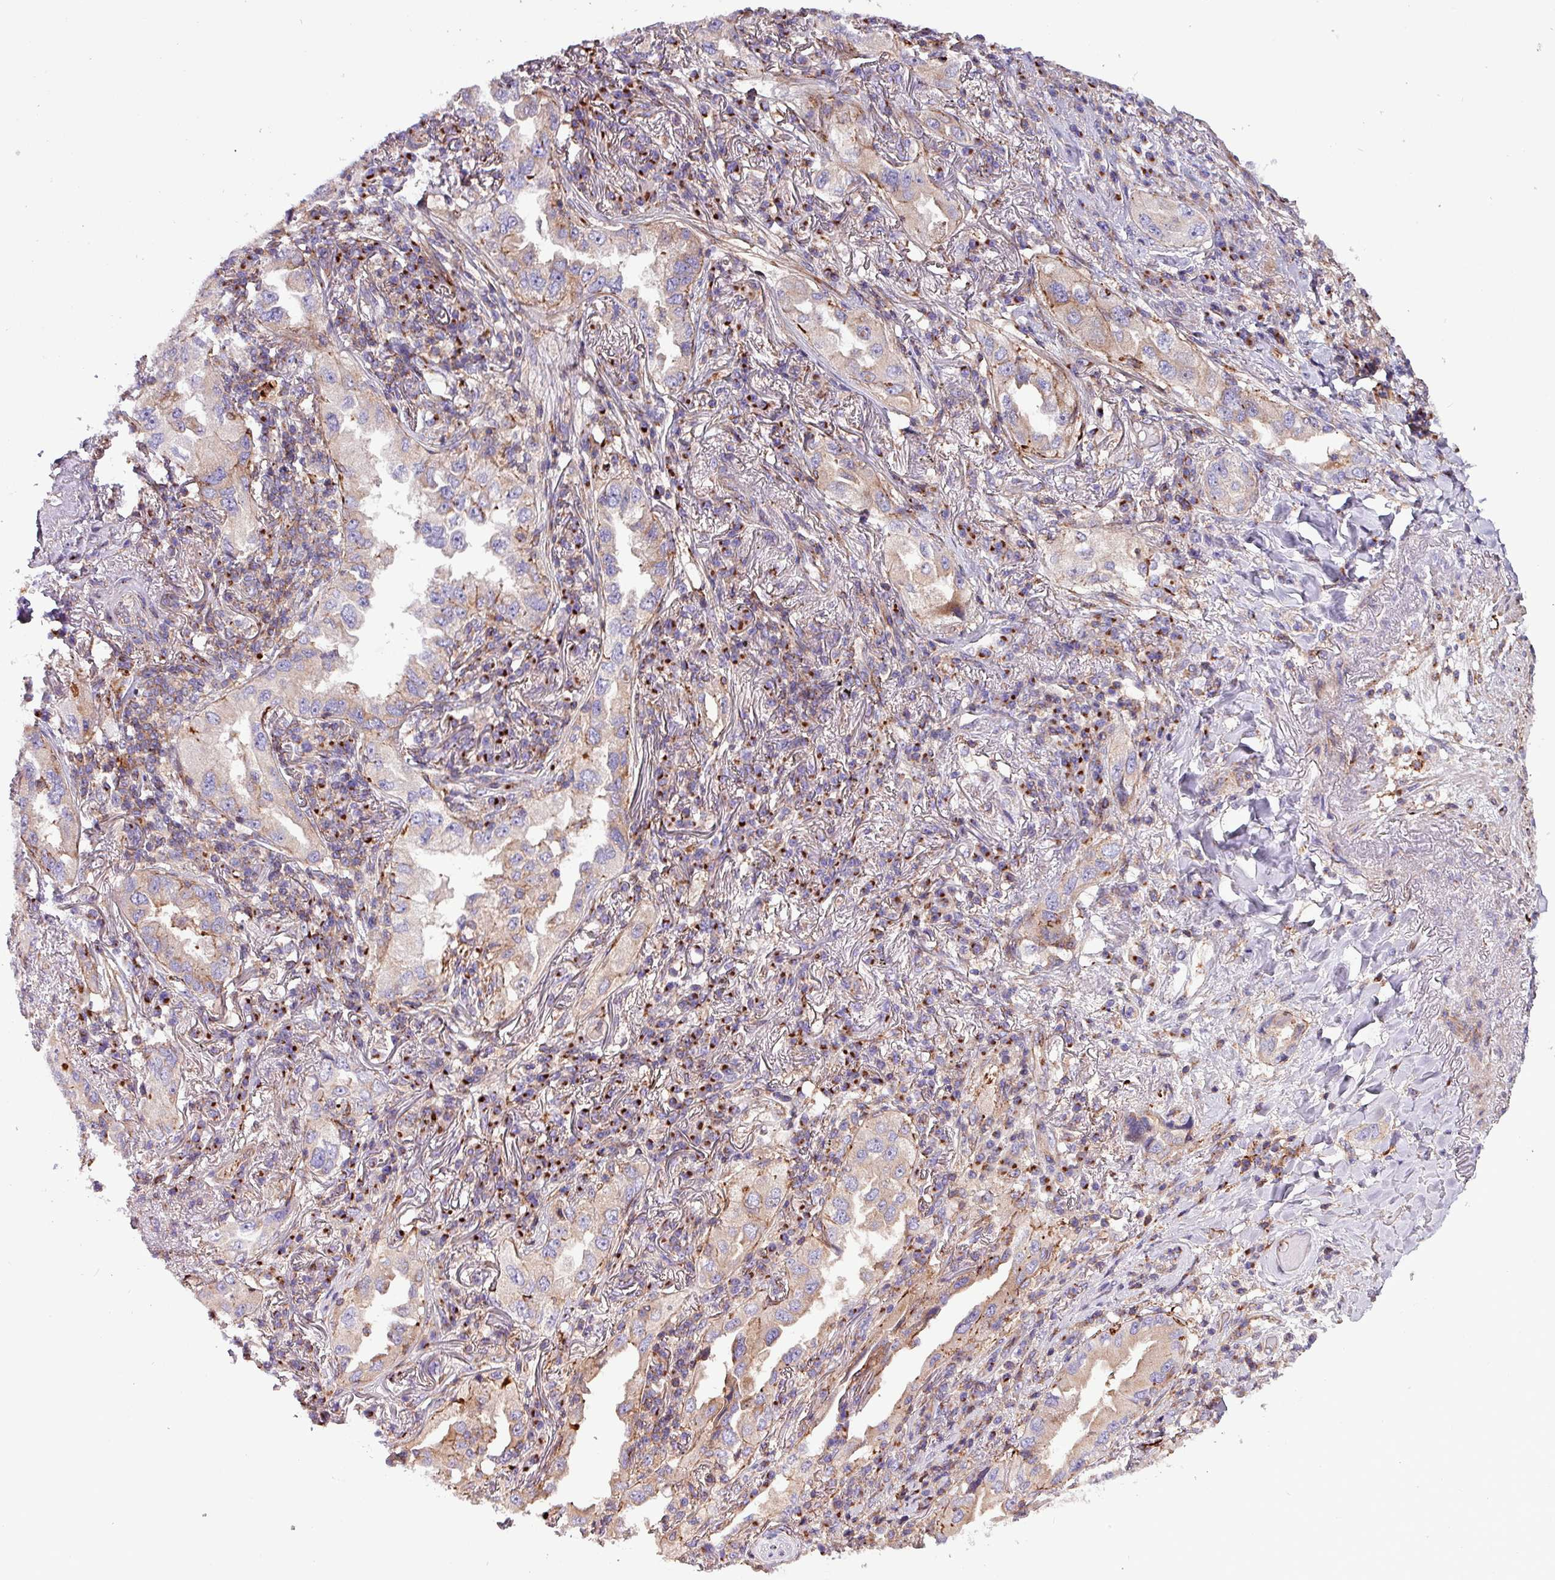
{"staining": {"intensity": "weak", "quantity": "25%-75%", "location": "cytoplasmic/membranous"}, "tissue": "lung cancer", "cell_type": "Tumor cells", "image_type": "cancer", "snomed": [{"axis": "morphology", "description": "Adenocarcinoma, NOS"}, {"axis": "topography", "description": "Lung"}], "caption": "Lung cancer (adenocarcinoma) stained with DAB IHC shows low levels of weak cytoplasmic/membranous positivity in approximately 25%-75% of tumor cells. (DAB (3,3'-diaminobenzidine) = brown stain, brightfield microscopy at high magnification).", "gene": "VAMP4", "patient": {"sex": "female", "age": 69}}